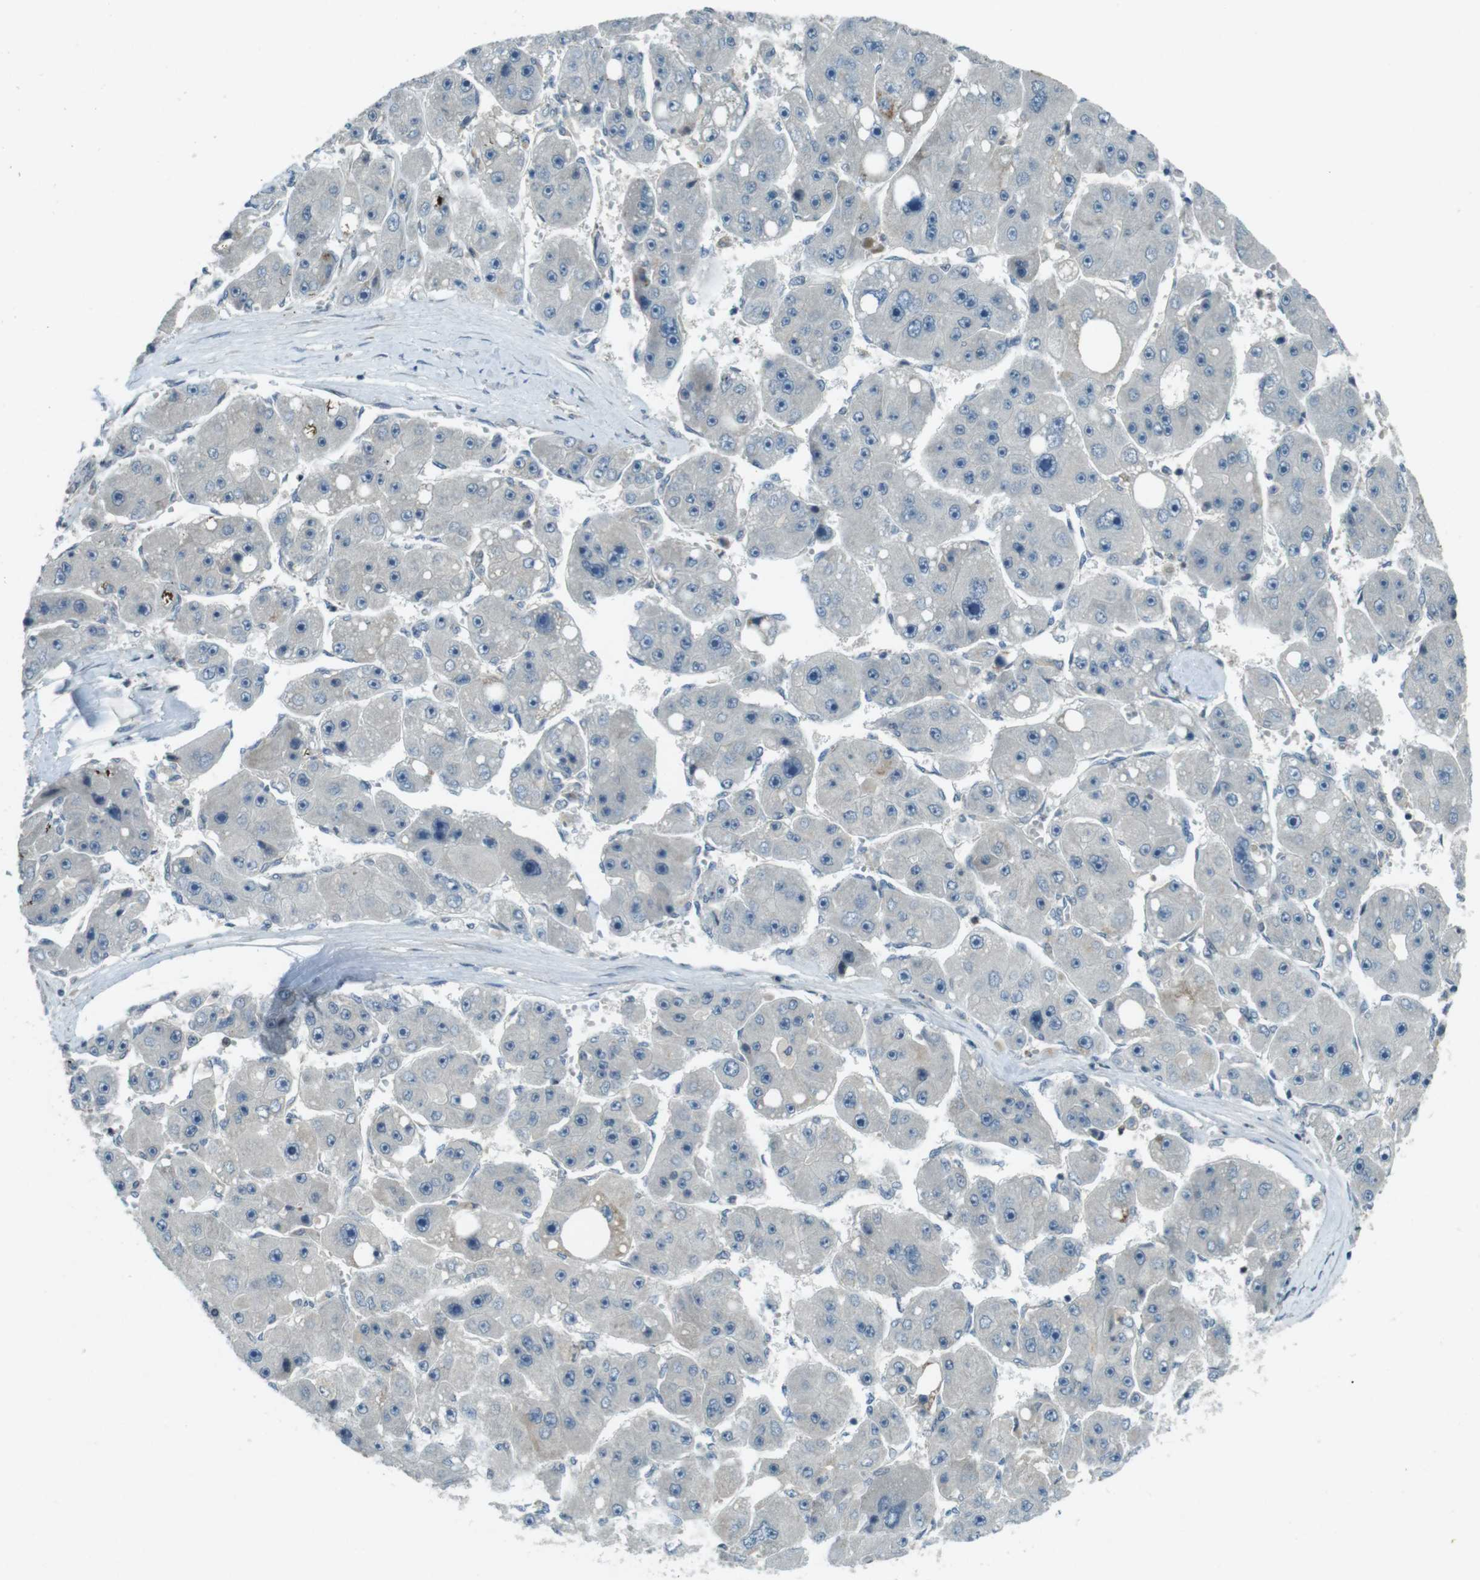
{"staining": {"intensity": "negative", "quantity": "none", "location": "none"}, "tissue": "liver cancer", "cell_type": "Tumor cells", "image_type": "cancer", "snomed": [{"axis": "morphology", "description": "Carcinoma, Hepatocellular, NOS"}, {"axis": "topography", "description": "Liver"}], "caption": "Immunohistochemistry (IHC) micrograph of human liver cancer stained for a protein (brown), which demonstrates no staining in tumor cells.", "gene": "ZYX", "patient": {"sex": "female", "age": 61}}